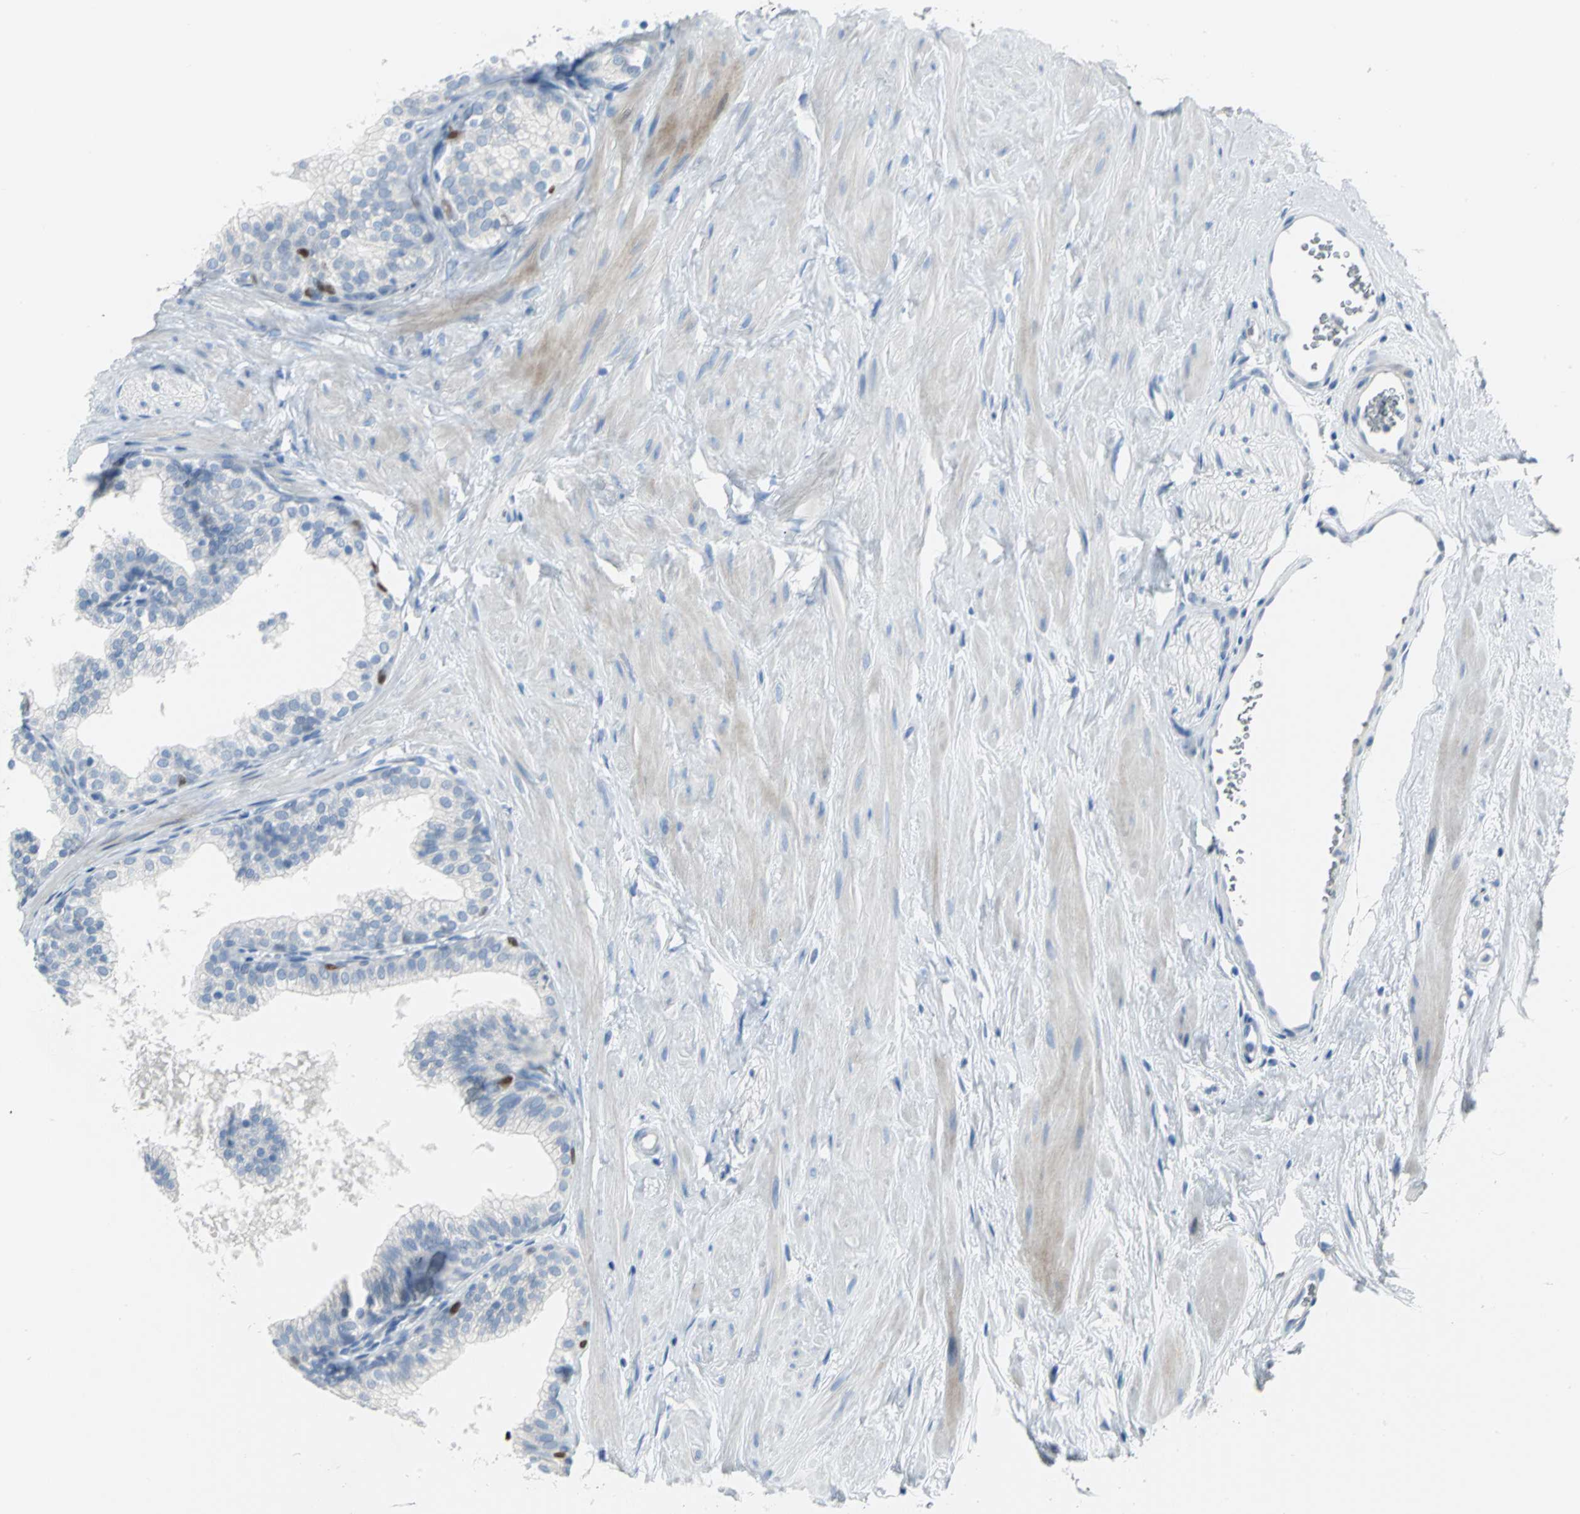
{"staining": {"intensity": "negative", "quantity": "none", "location": "none"}, "tissue": "prostate", "cell_type": "Glandular cells", "image_type": "normal", "snomed": [{"axis": "morphology", "description": "Normal tissue, NOS"}, {"axis": "topography", "description": "Prostate"}], "caption": "Prostate stained for a protein using immunohistochemistry (IHC) reveals no expression glandular cells.", "gene": "MCM3", "patient": {"sex": "male", "age": 60}}